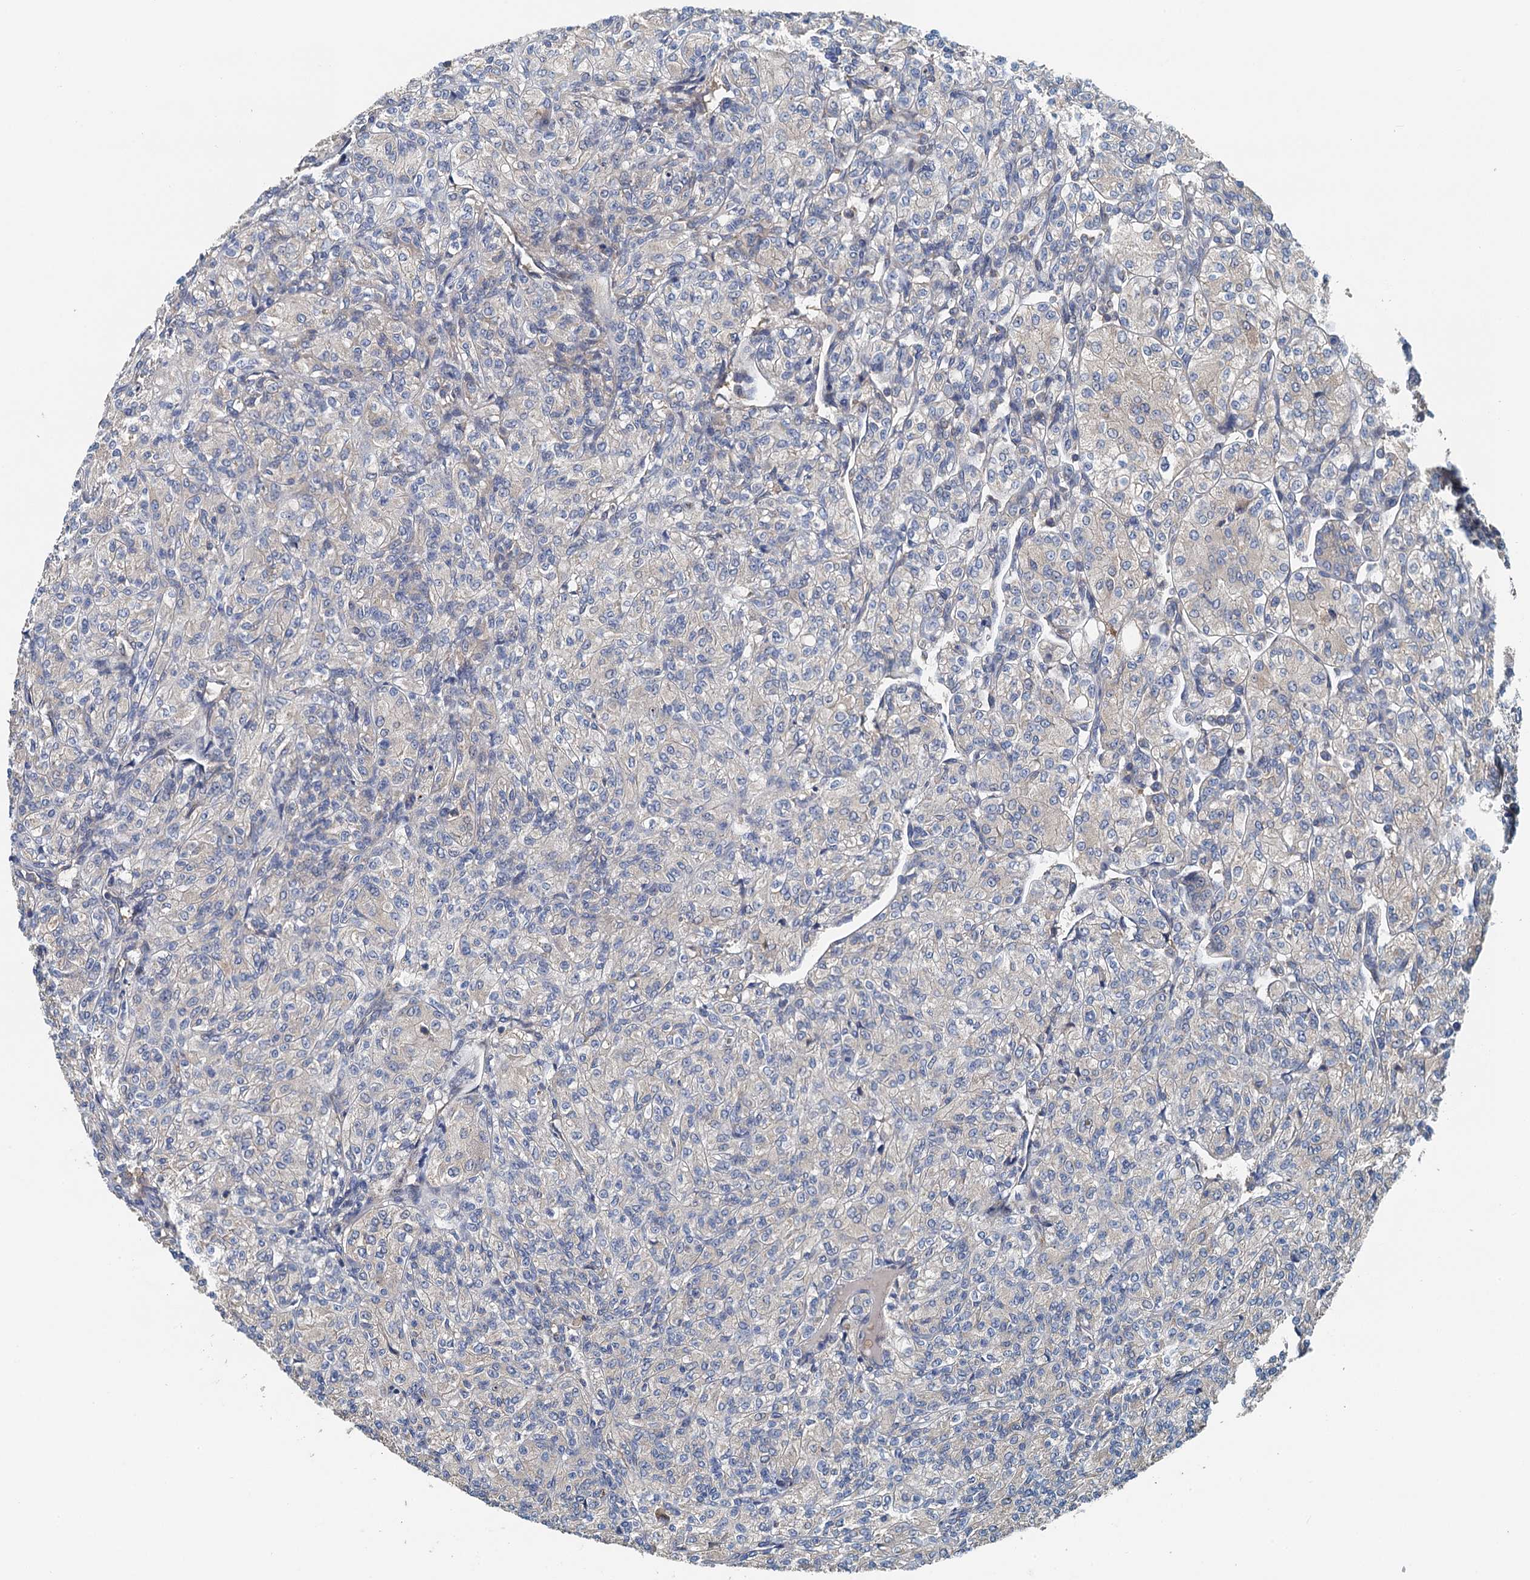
{"staining": {"intensity": "negative", "quantity": "none", "location": "none"}, "tissue": "renal cancer", "cell_type": "Tumor cells", "image_type": "cancer", "snomed": [{"axis": "morphology", "description": "Adenocarcinoma, NOS"}, {"axis": "topography", "description": "Kidney"}], "caption": "IHC micrograph of human renal cancer stained for a protein (brown), which exhibits no staining in tumor cells.", "gene": "PPP1R14D", "patient": {"sex": "male", "age": 77}}